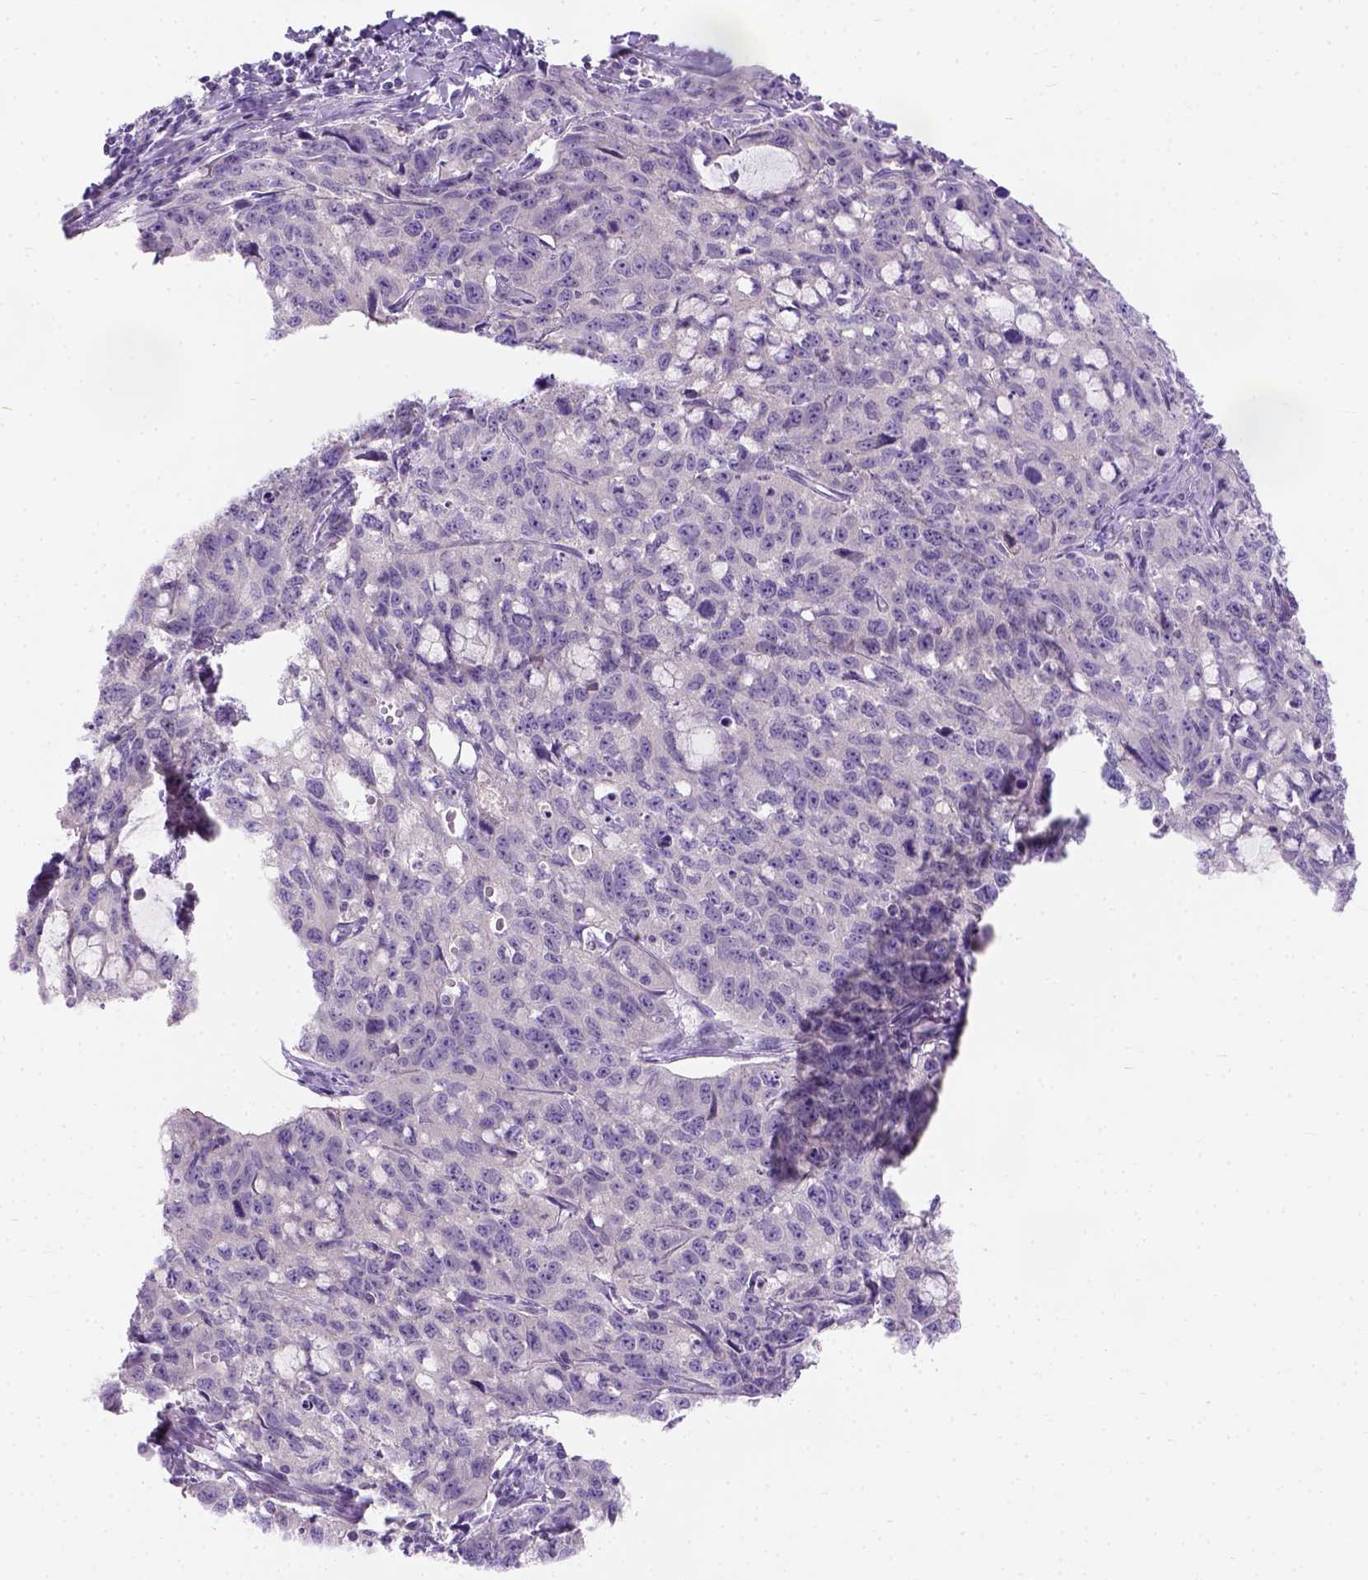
{"staining": {"intensity": "negative", "quantity": "none", "location": "none"}, "tissue": "cervical cancer", "cell_type": "Tumor cells", "image_type": "cancer", "snomed": [{"axis": "morphology", "description": "Squamous cell carcinoma, NOS"}, {"axis": "topography", "description": "Cervix"}], "caption": "Tumor cells are negative for protein expression in human squamous cell carcinoma (cervical).", "gene": "C20orf144", "patient": {"sex": "female", "age": 28}}